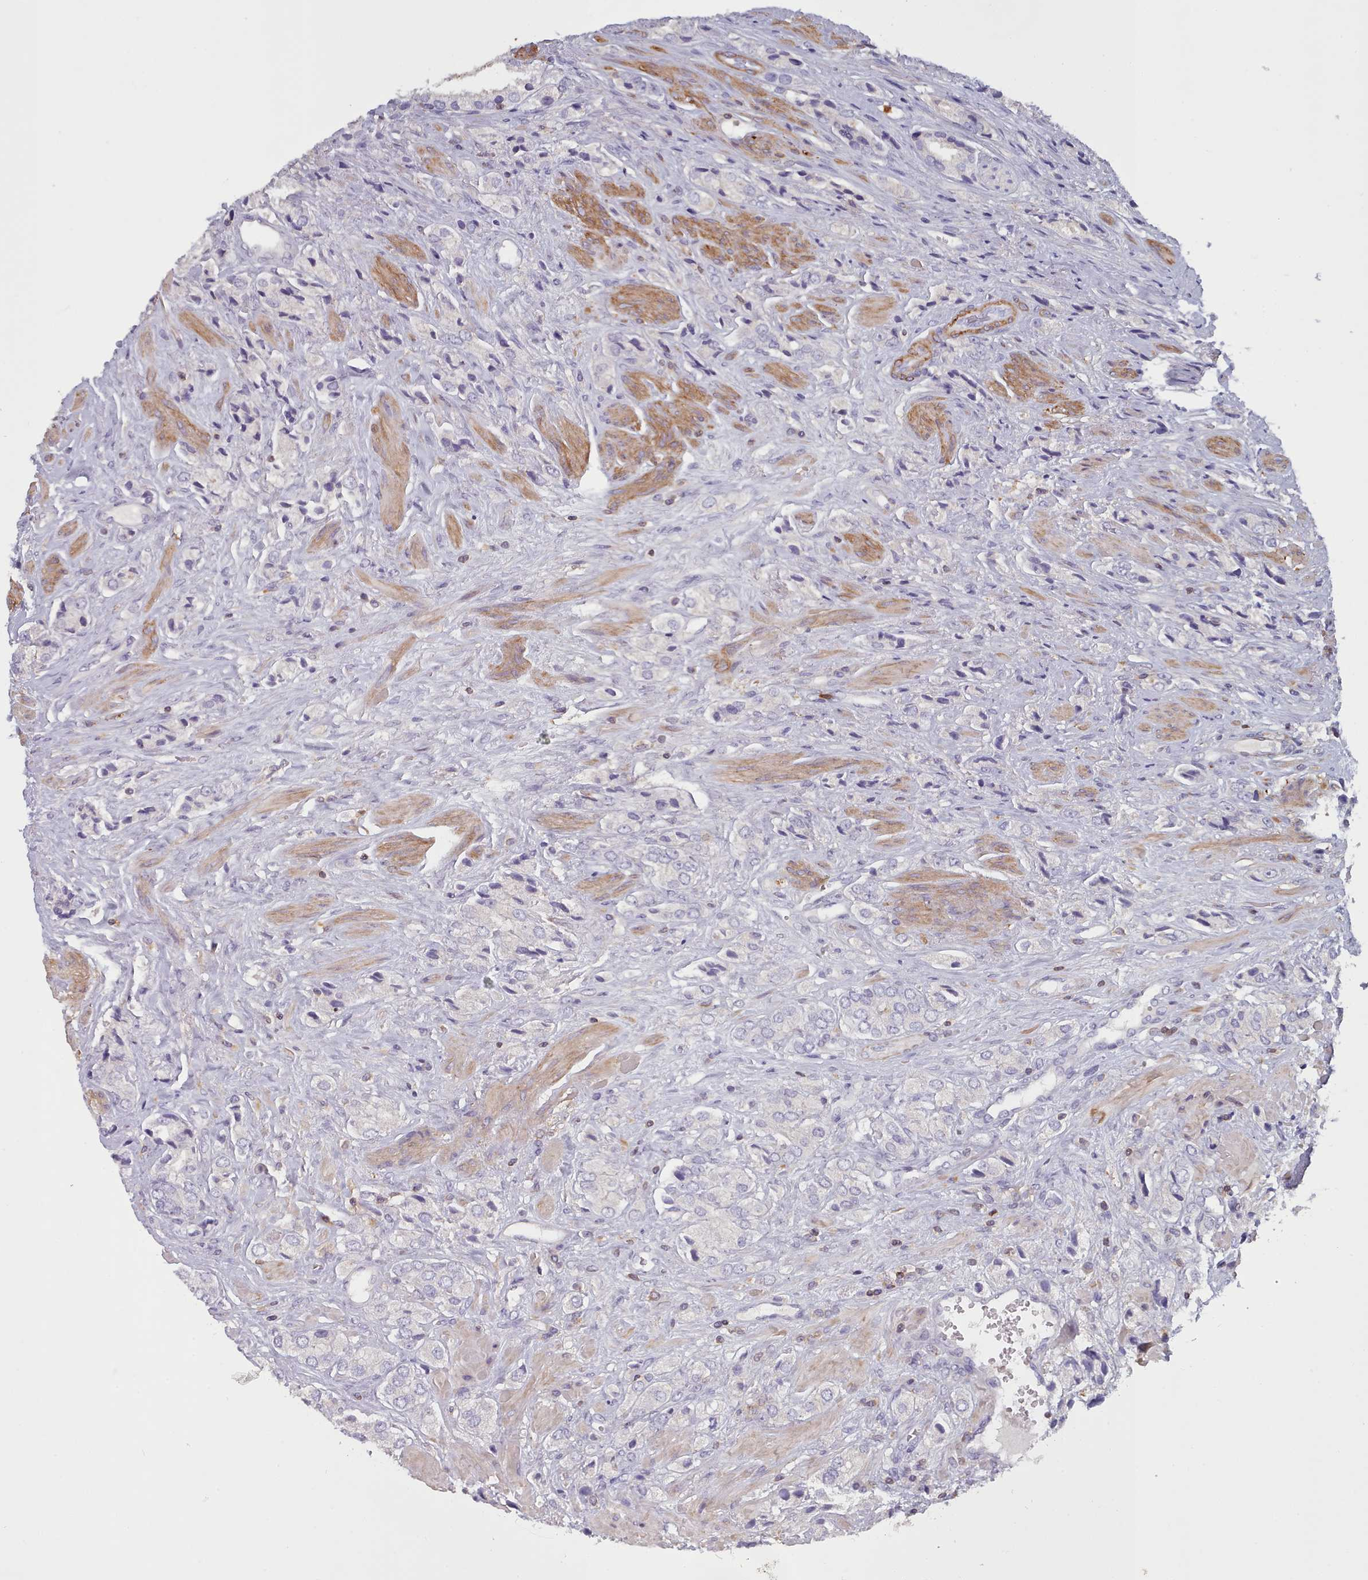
{"staining": {"intensity": "negative", "quantity": "none", "location": "none"}, "tissue": "prostate cancer", "cell_type": "Tumor cells", "image_type": "cancer", "snomed": [{"axis": "morphology", "description": "Adenocarcinoma, High grade"}, {"axis": "topography", "description": "Prostate and seminal vesicle, NOS"}], "caption": "Immunohistochemical staining of prostate cancer shows no significant positivity in tumor cells.", "gene": "RAC2", "patient": {"sex": "male", "age": 64}}